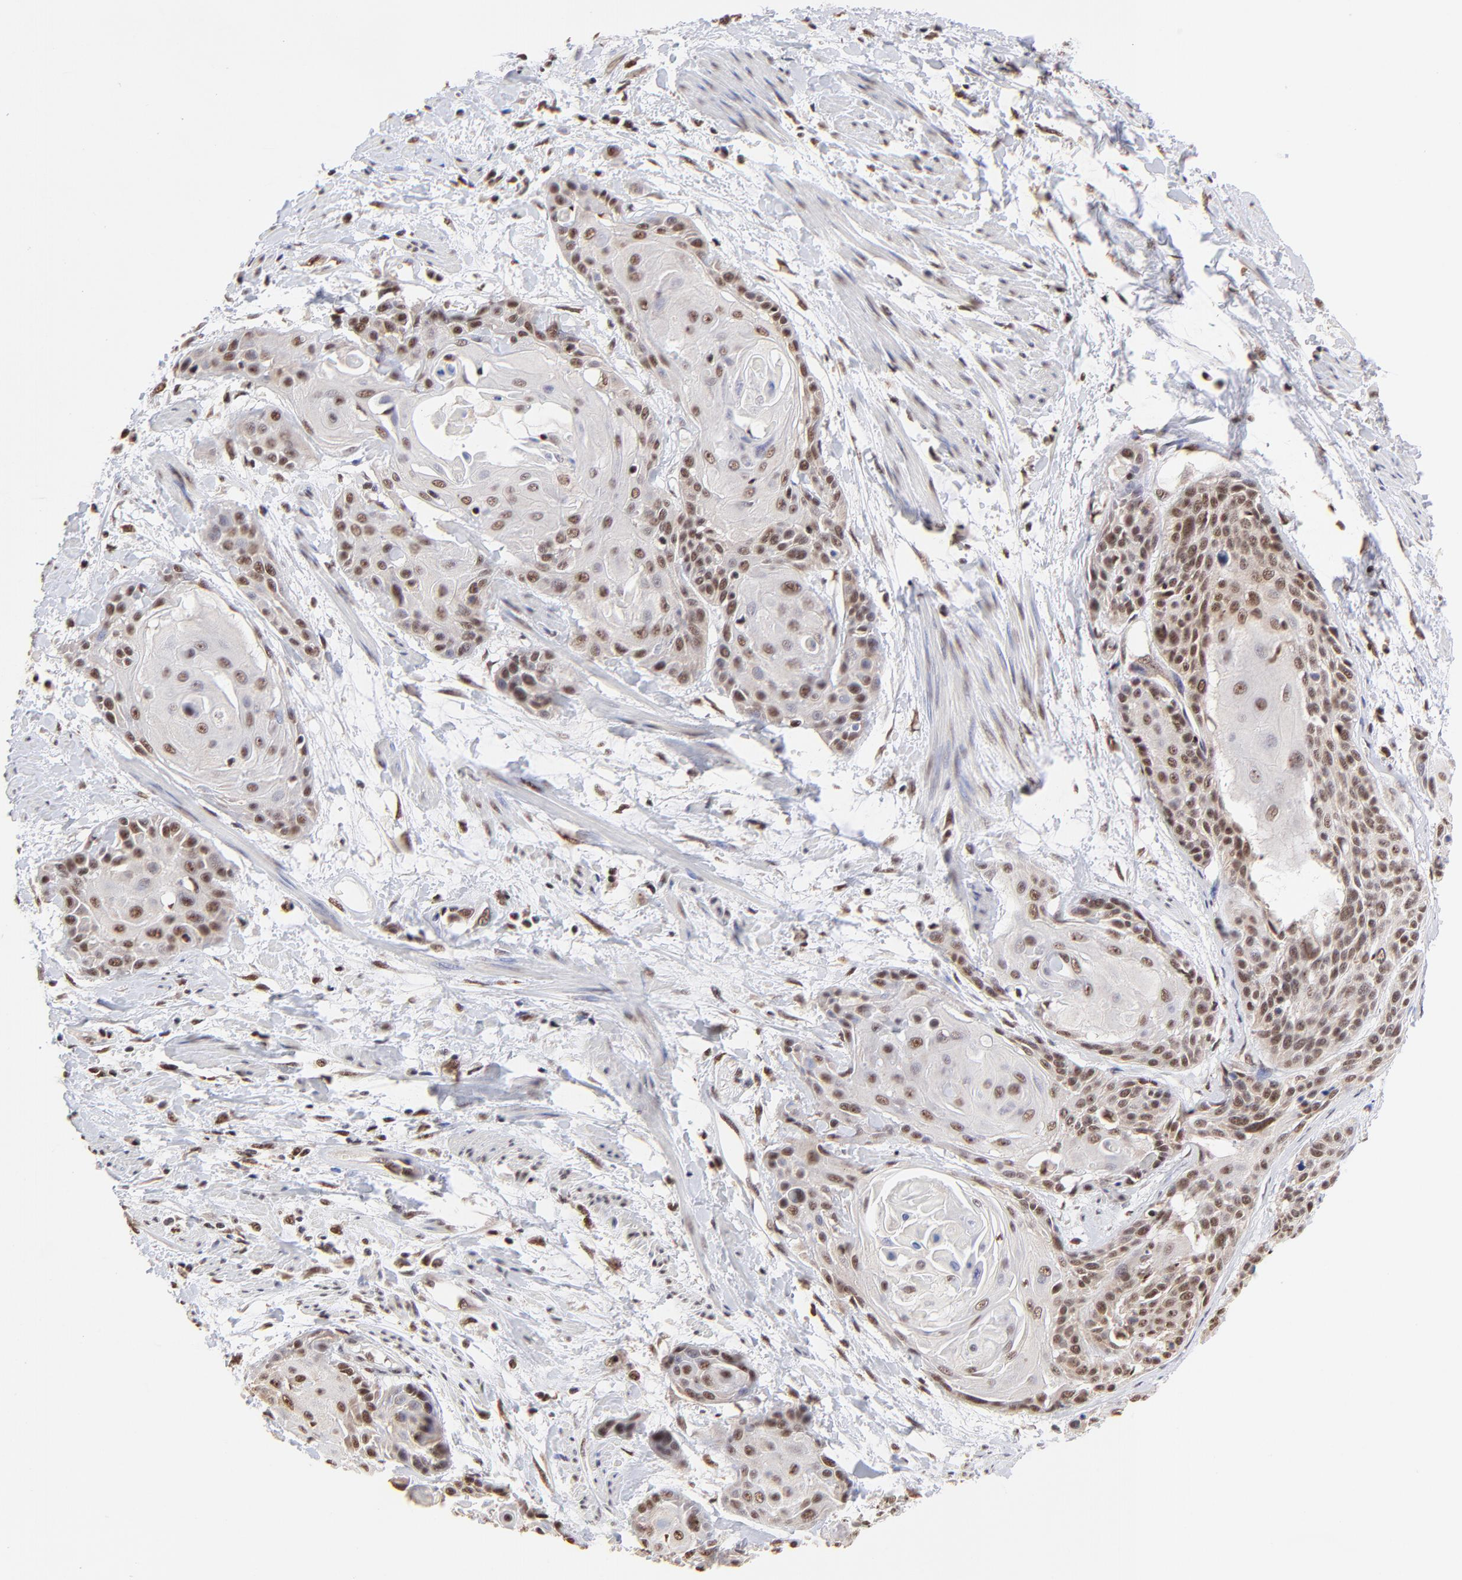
{"staining": {"intensity": "weak", "quantity": ">75%", "location": "nuclear"}, "tissue": "cervical cancer", "cell_type": "Tumor cells", "image_type": "cancer", "snomed": [{"axis": "morphology", "description": "Squamous cell carcinoma, NOS"}, {"axis": "topography", "description": "Cervix"}], "caption": "Weak nuclear expression is seen in about >75% of tumor cells in cervical squamous cell carcinoma. Using DAB (brown) and hematoxylin (blue) stains, captured at high magnification using brightfield microscopy.", "gene": "ZNF670", "patient": {"sex": "female", "age": 57}}